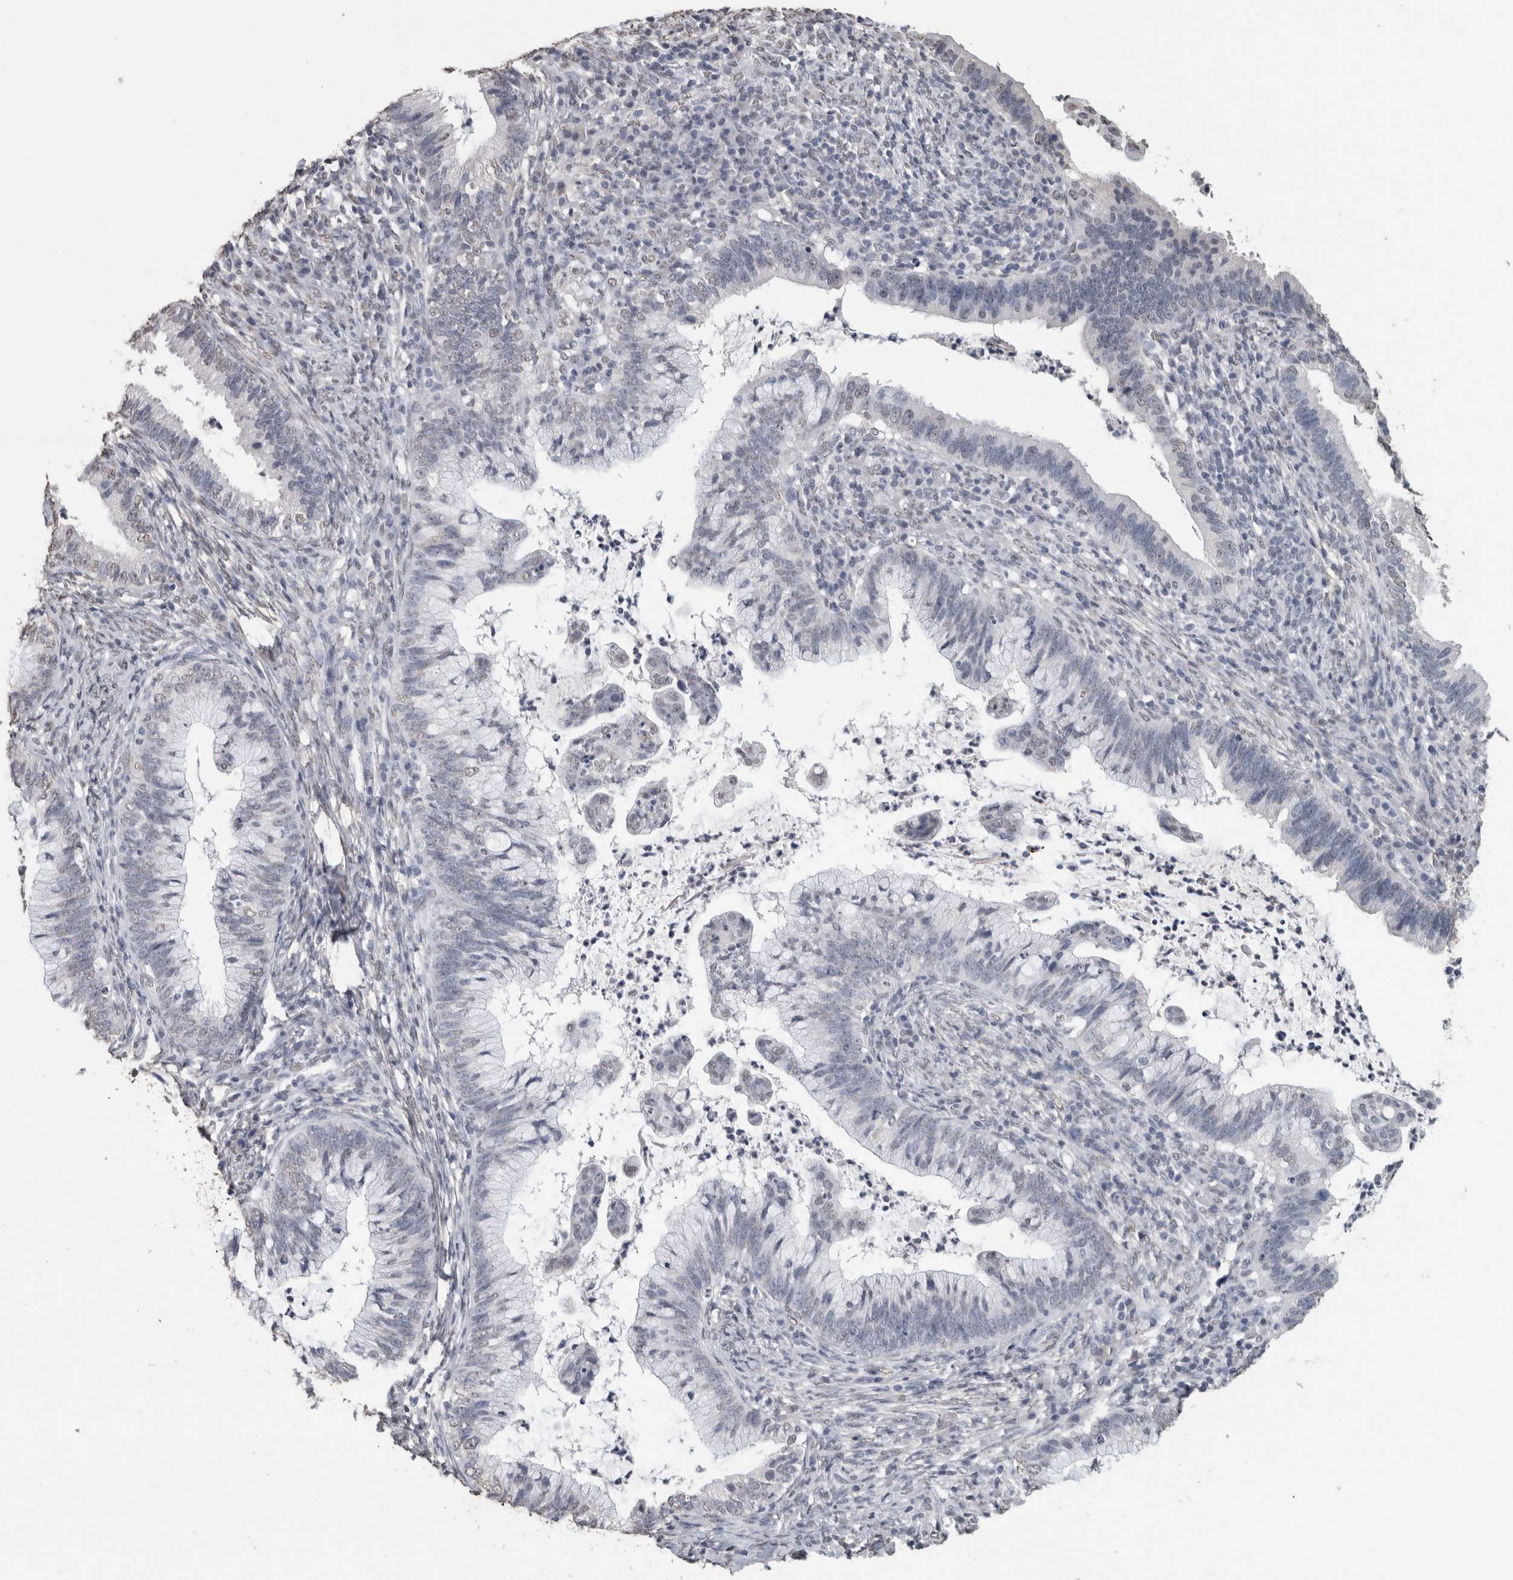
{"staining": {"intensity": "negative", "quantity": "none", "location": "none"}, "tissue": "cervical cancer", "cell_type": "Tumor cells", "image_type": "cancer", "snomed": [{"axis": "morphology", "description": "Adenocarcinoma, NOS"}, {"axis": "topography", "description": "Cervix"}], "caption": "IHC histopathology image of human adenocarcinoma (cervical) stained for a protein (brown), which exhibits no positivity in tumor cells. (Stains: DAB (3,3'-diaminobenzidine) immunohistochemistry (IHC) with hematoxylin counter stain, Microscopy: brightfield microscopy at high magnification).", "gene": "LTBP1", "patient": {"sex": "female", "age": 36}}